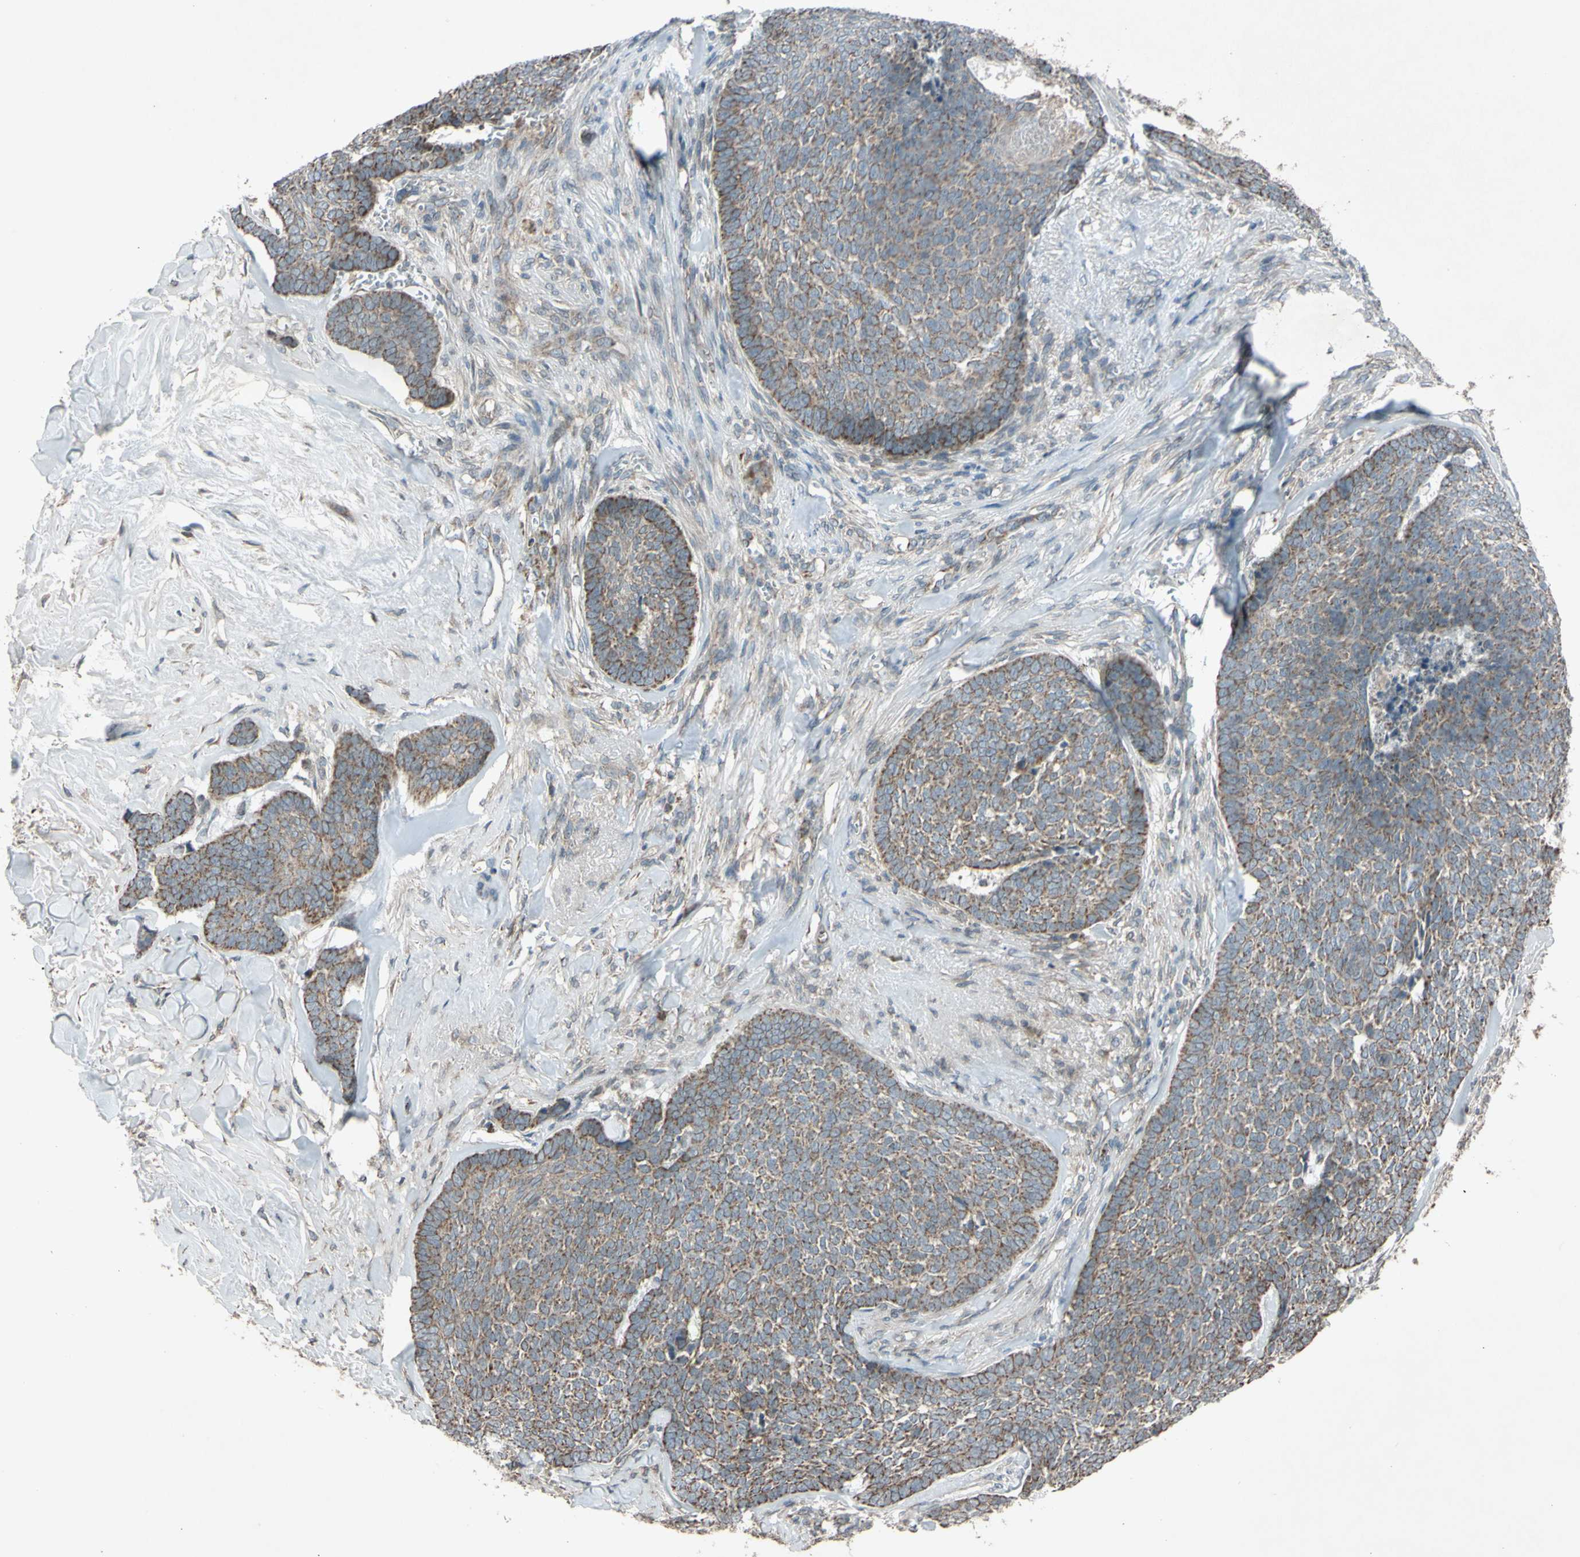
{"staining": {"intensity": "moderate", "quantity": ">75%", "location": "cytoplasmic/membranous"}, "tissue": "skin cancer", "cell_type": "Tumor cells", "image_type": "cancer", "snomed": [{"axis": "morphology", "description": "Basal cell carcinoma"}, {"axis": "topography", "description": "Skin"}], "caption": "Human basal cell carcinoma (skin) stained with a brown dye demonstrates moderate cytoplasmic/membranous positive expression in about >75% of tumor cells.", "gene": "ACOT8", "patient": {"sex": "male", "age": 84}}